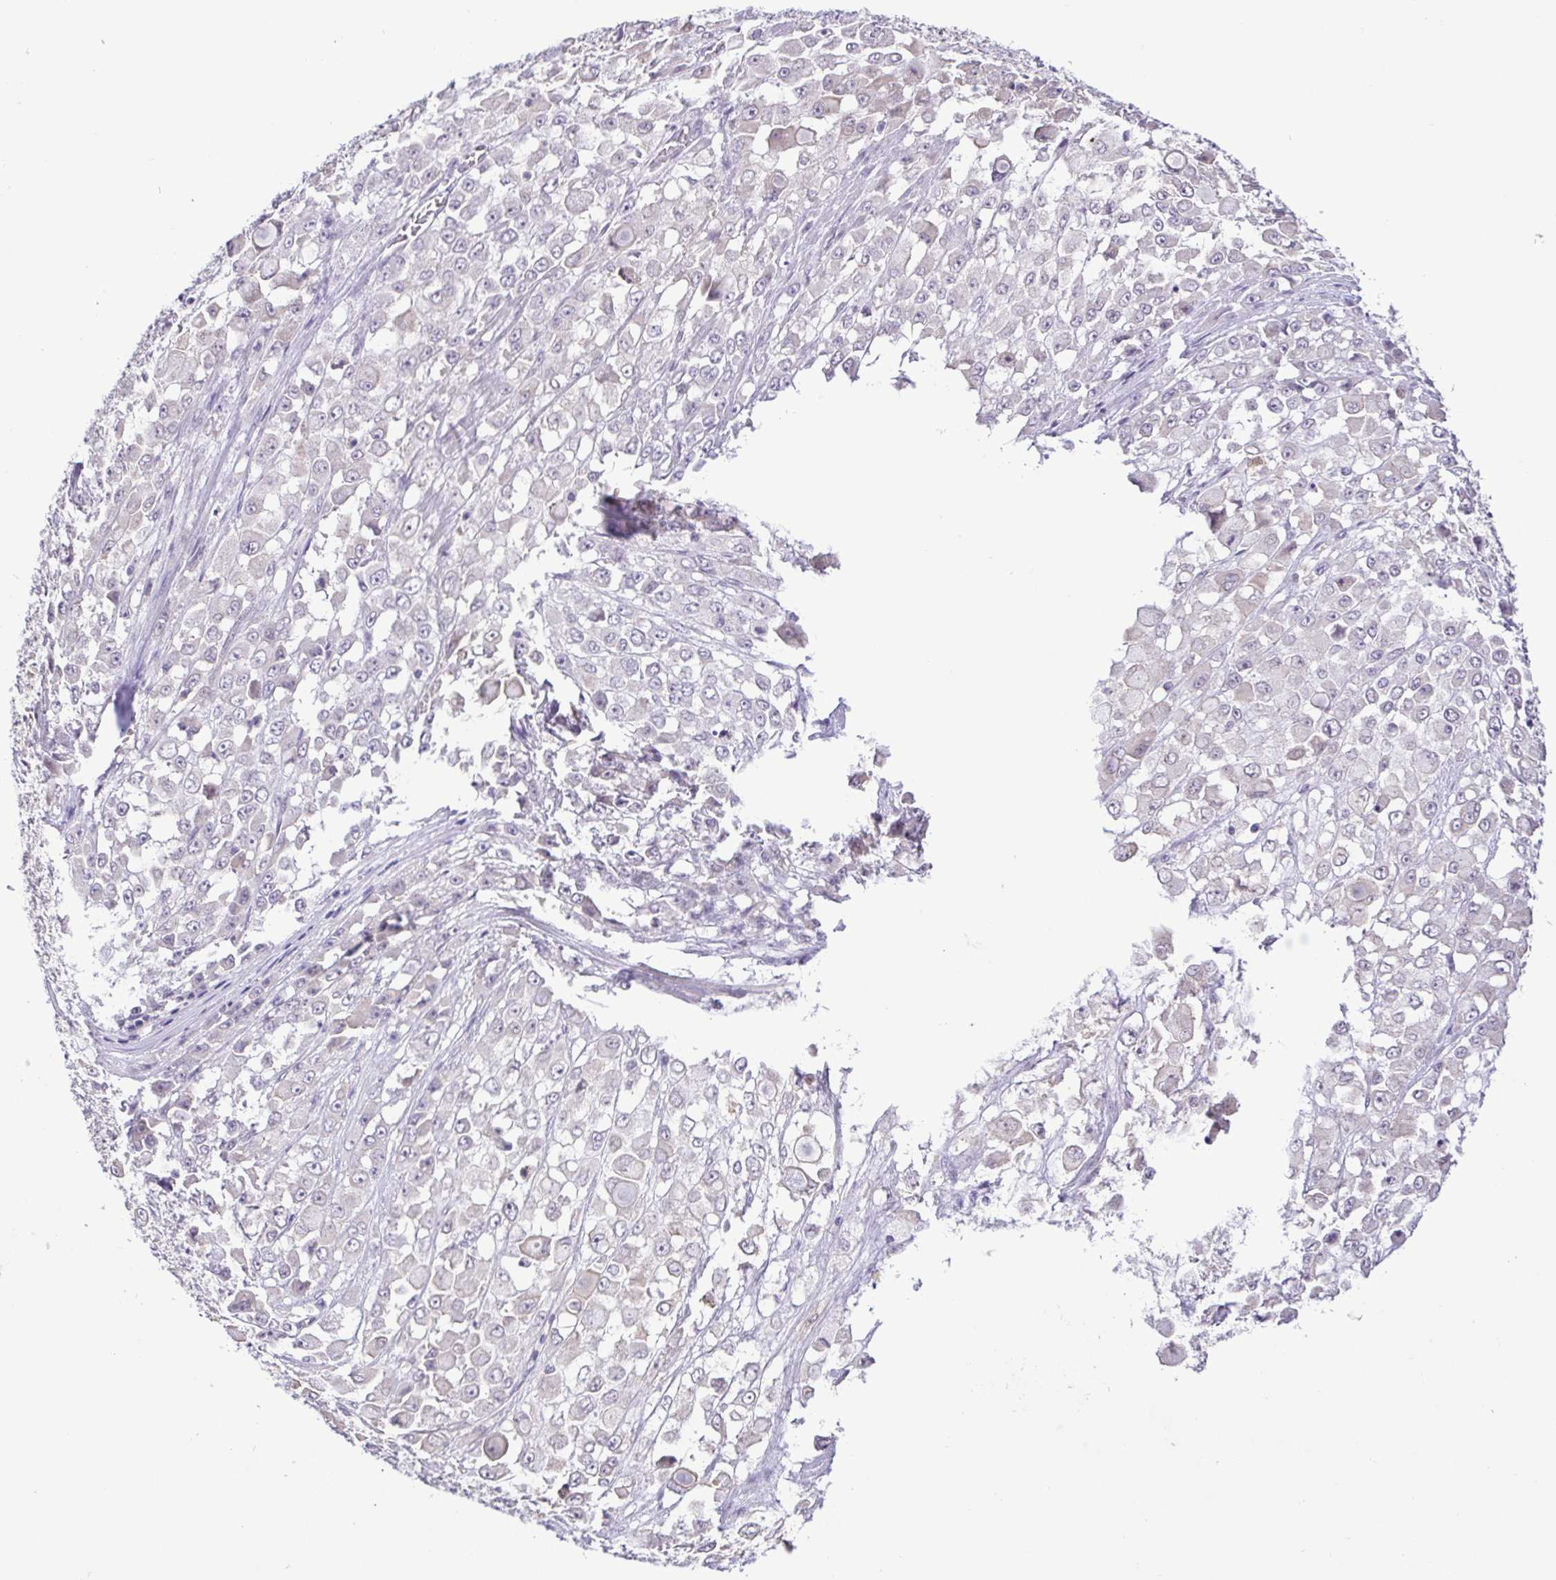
{"staining": {"intensity": "negative", "quantity": "none", "location": "none"}, "tissue": "stomach cancer", "cell_type": "Tumor cells", "image_type": "cancer", "snomed": [{"axis": "morphology", "description": "Adenocarcinoma, NOS"}, {"axis": "topography", "description": "Stomach"}], "caption": "Immunohistochemical staining of human adenocarcinoma (stomach) shows no significant expression in tumor cells.", "gene": "IL1RN", "patient": {"sex": "female", "age": 76}}